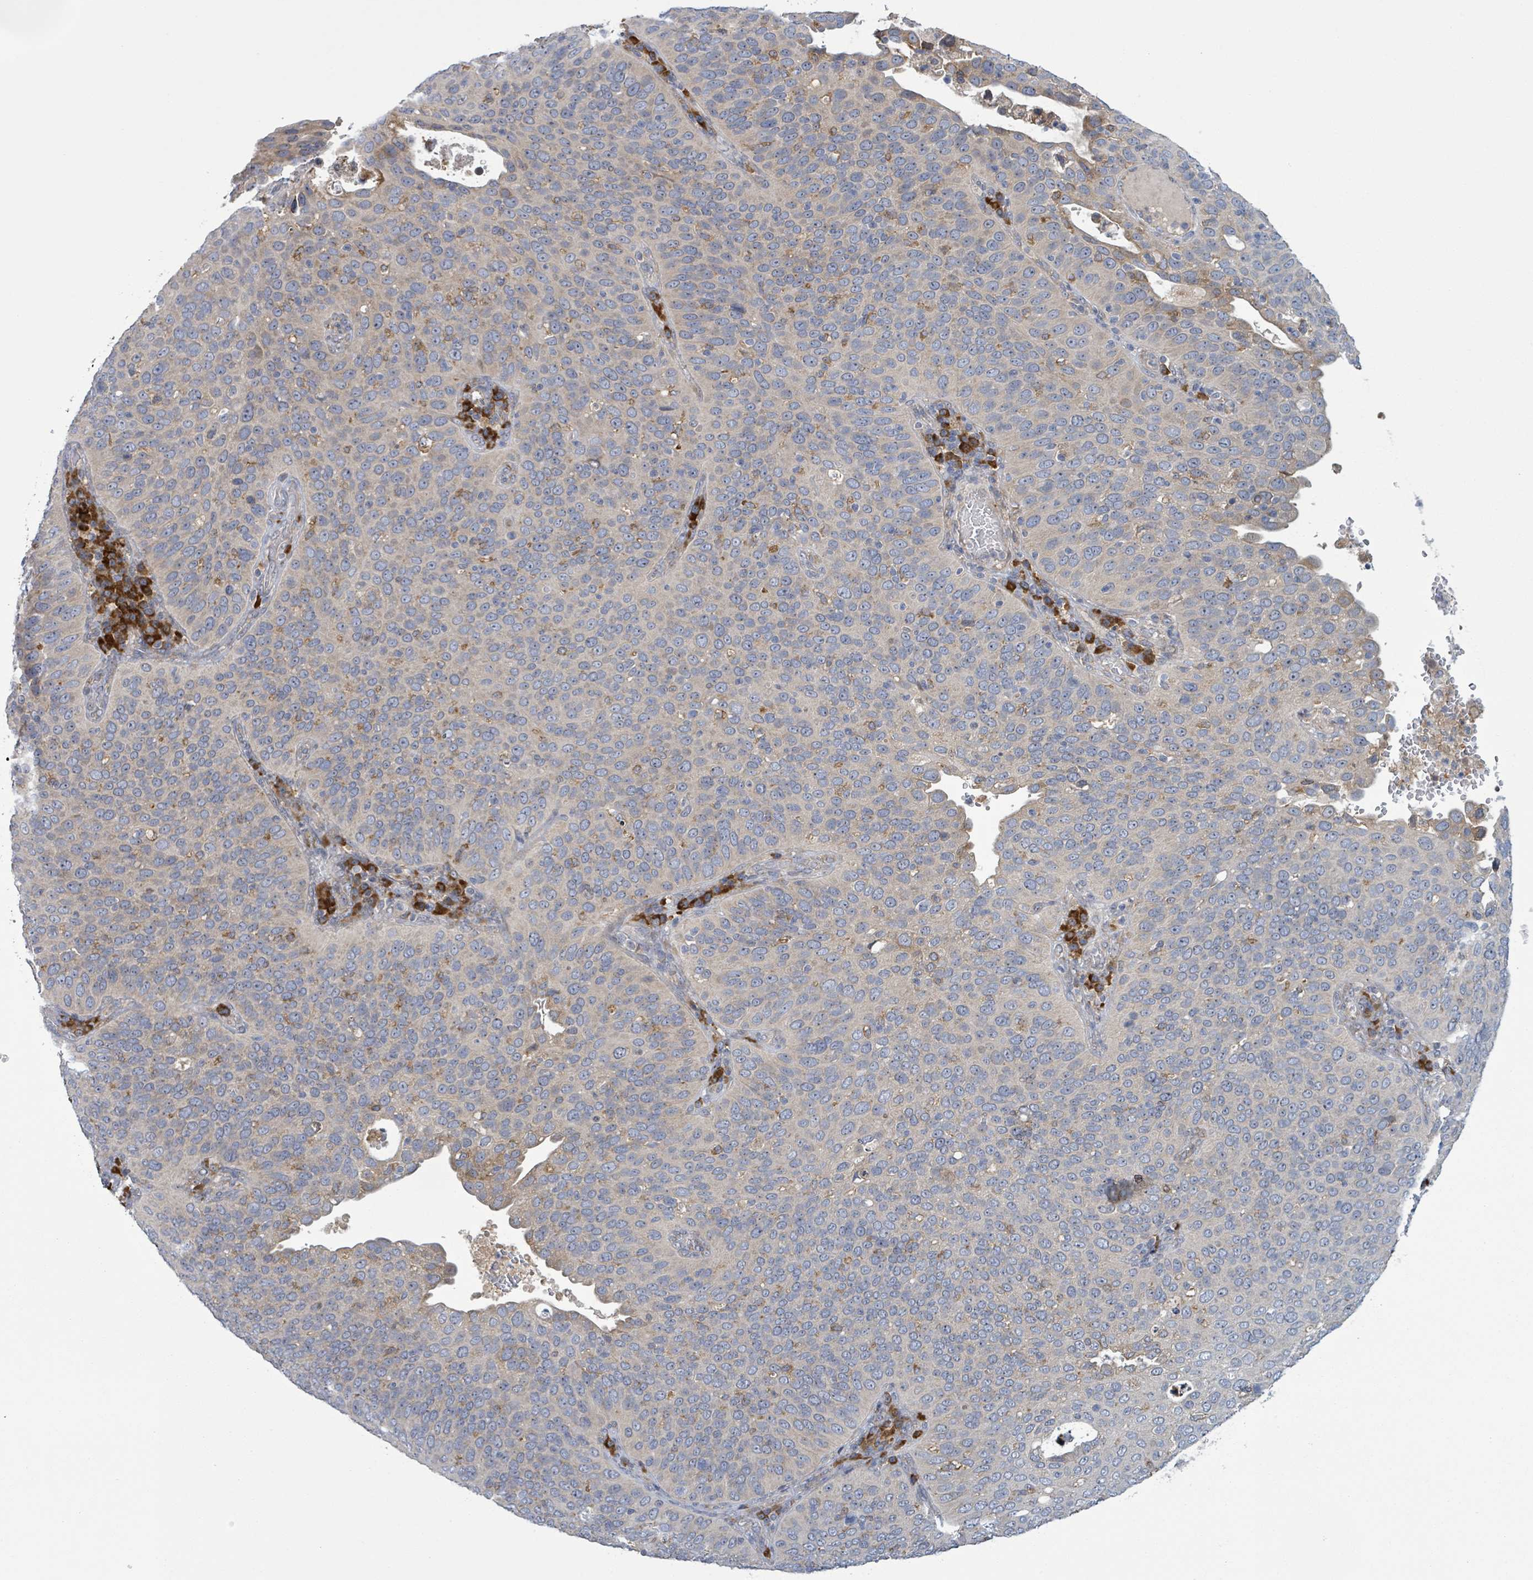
{"staining": {"intensity": "negative", "quantity": "none", "location": "none"}, "tissue": "cervical cancer", "cell_type": "Tumor cells", "image_type": "cancer", "snomed": [{"axis": "morphology", "description": "Squamous cell carcinoma, NOS"}, {"axis": "topography", "description": "Cervix"}], "caption": "A micrograph of cervical squamous cell carcinoma stained for a protein demonstrates no brown staining in tumor cells. (Brightfield microscopy of DAB IHC at high magnification).", "gene": "ATP13A1", "patient": {"sex": "female", "age": 36}}